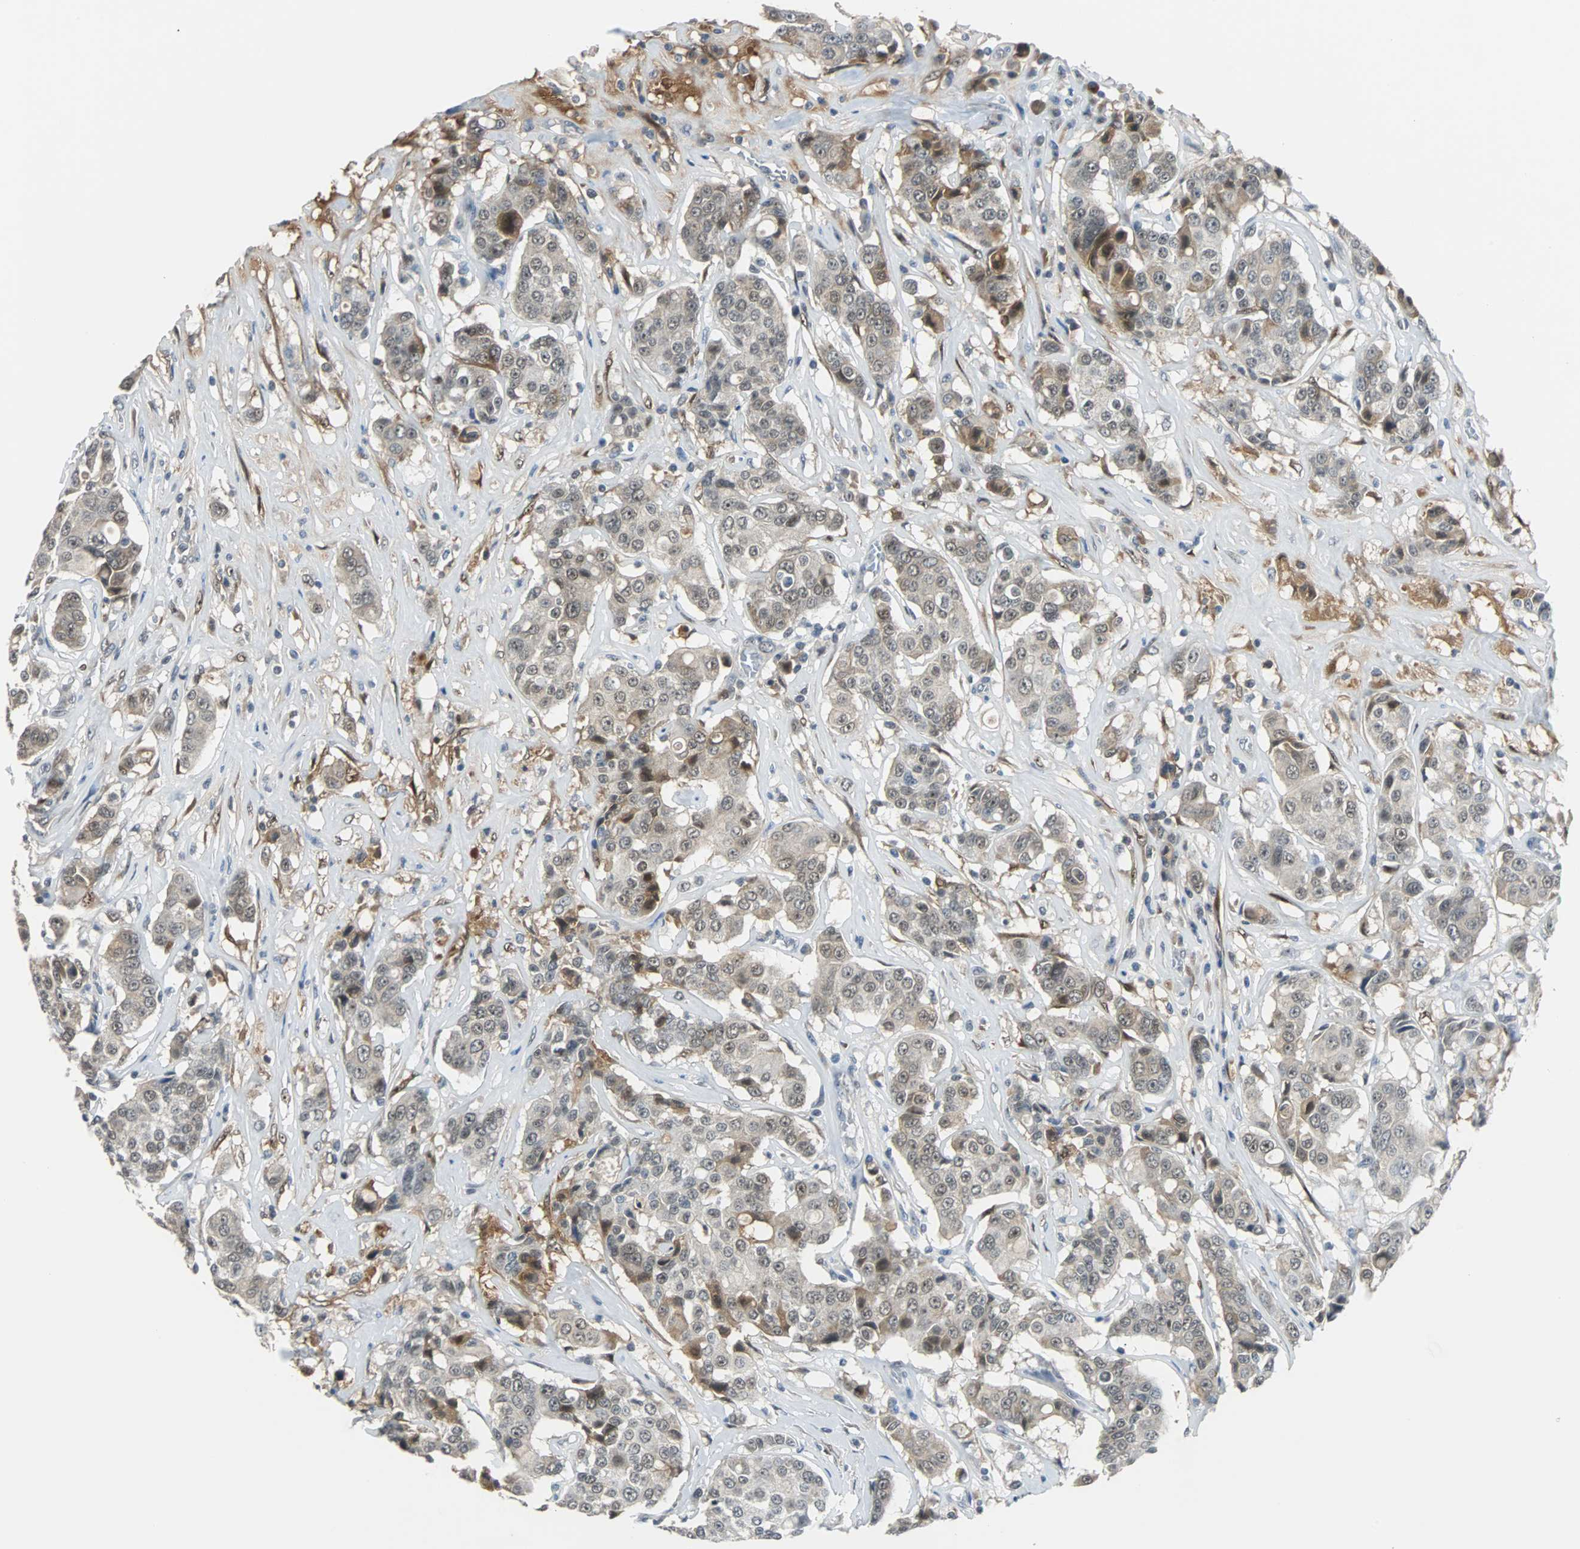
{"staining": {"intensity": "moderate", "quantity": "<25%", "location": "cytoplasmic/membranous,nuclear"}, "tissue": "breast cancer", "cell_type": "Tumor cells", "image_type": "cancer", "snomed": [{"axis": "morphology", "description": "Duct carcinoma"}, {"axis": "topography", "description": "Breast"}], "caption": "Immunohistochemical staining of intraductal carcinoma (breast) shows low levels of moderate cytoplasmic/membranous and nuclear protein positivity in approximately <25% of tumor cells. (DAB (3,3'-diaminobenzidine) IHC, brown staining for protein, blue staining for nuclei).", "gene": "FHL2", "patient": {"sex": "female", "age": 27}}